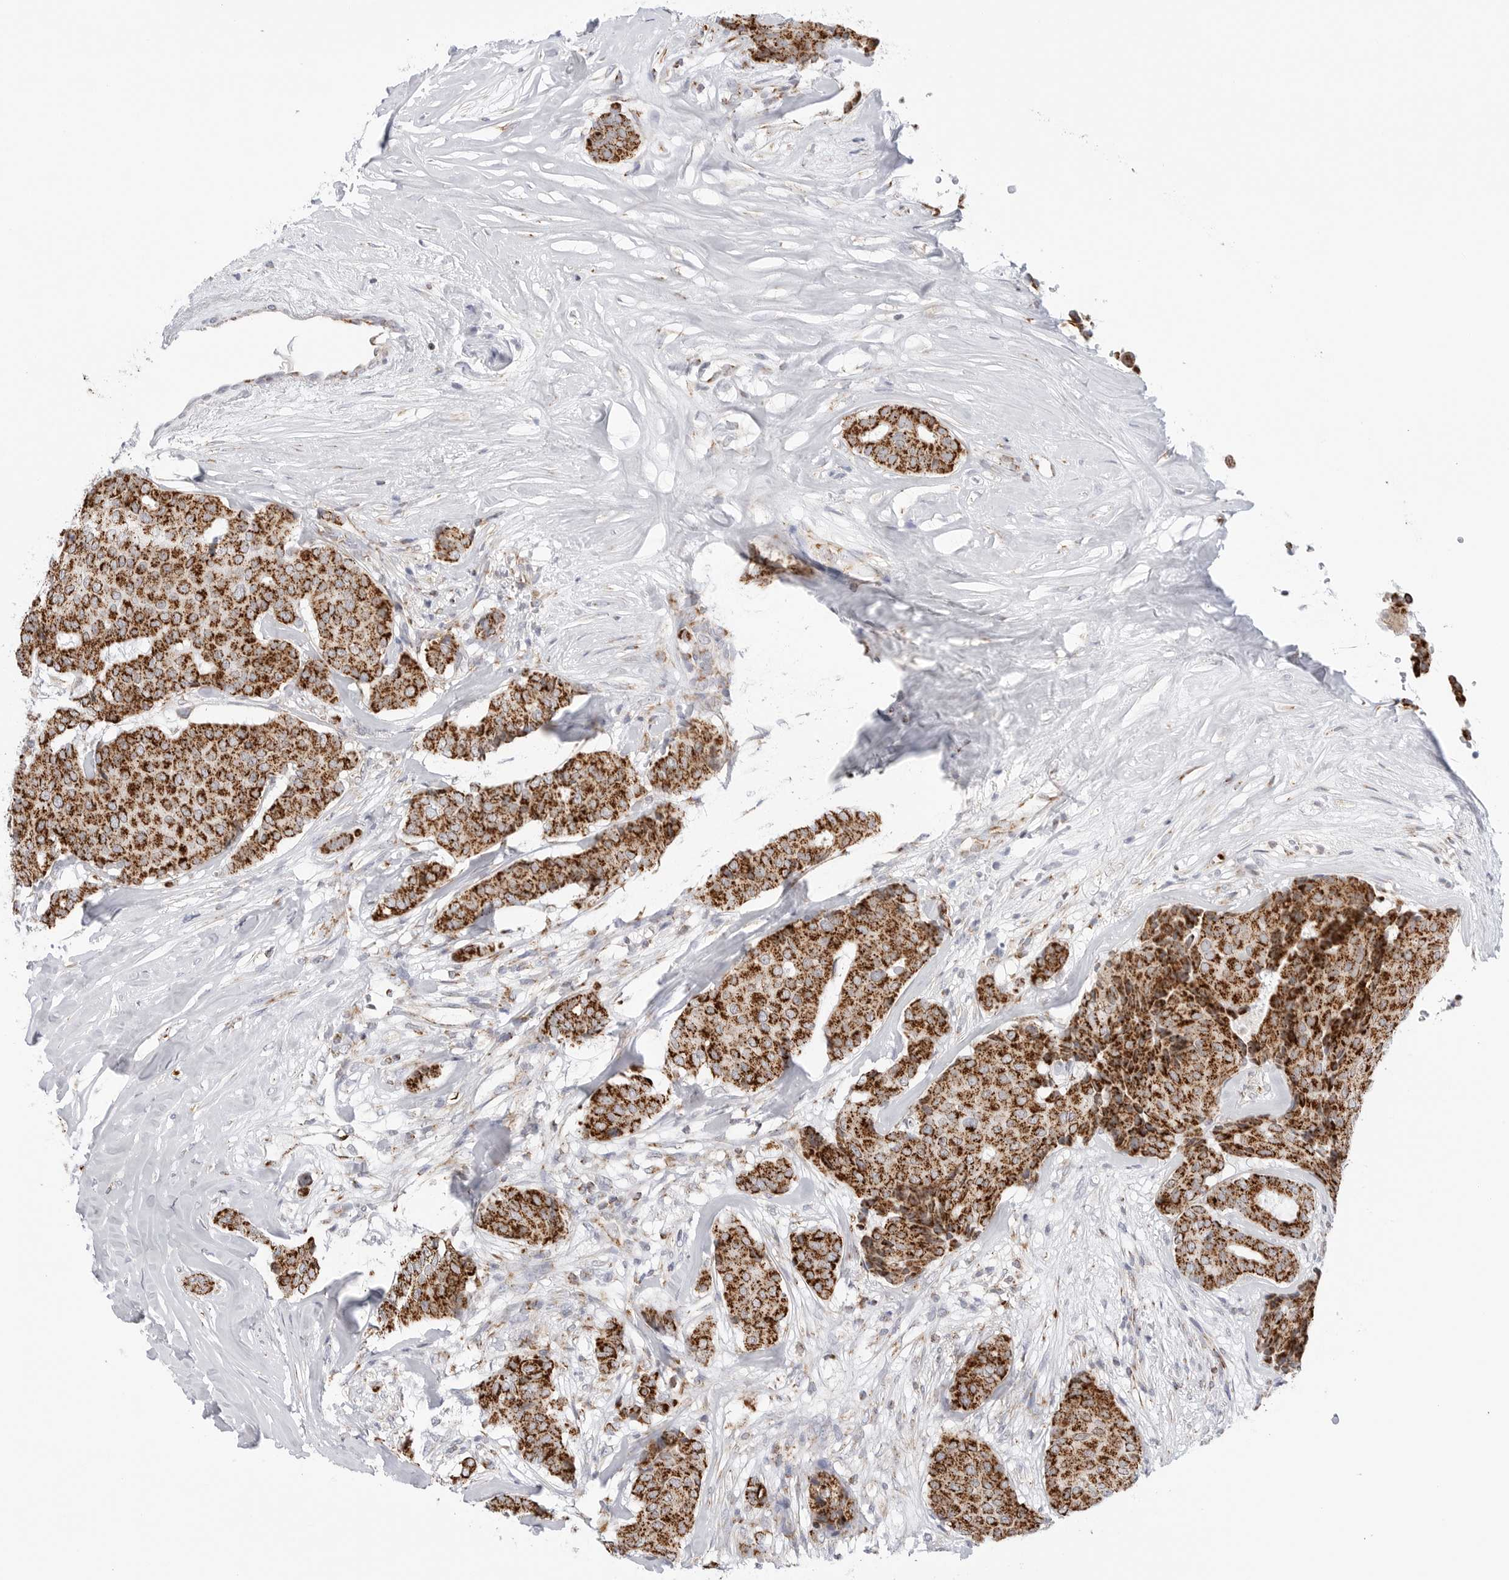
{"staining": {"intensity": "strong", "quantity": ">75%", "location": "cytoplasmic/membranous"}, "tissue": "breast cancer", "cell_type": "Tumor cells", "image_type": "cancer", "snomed": [{"axis": "morphology", "description": "Duct carcinoma"}, {"axis": "topography", "description": "Breast"}], "caption": "DAB (3,3'-diaminobenzidine) immunohistochemical staining of breast cancer (infiltrating ductal carcinoma) displays strong cytoplasmic/membranous protein staining in approximately >75% of tumor cells.", "gene": "ATP5IF1", "patient": {"sex": "female", "age": 75}}